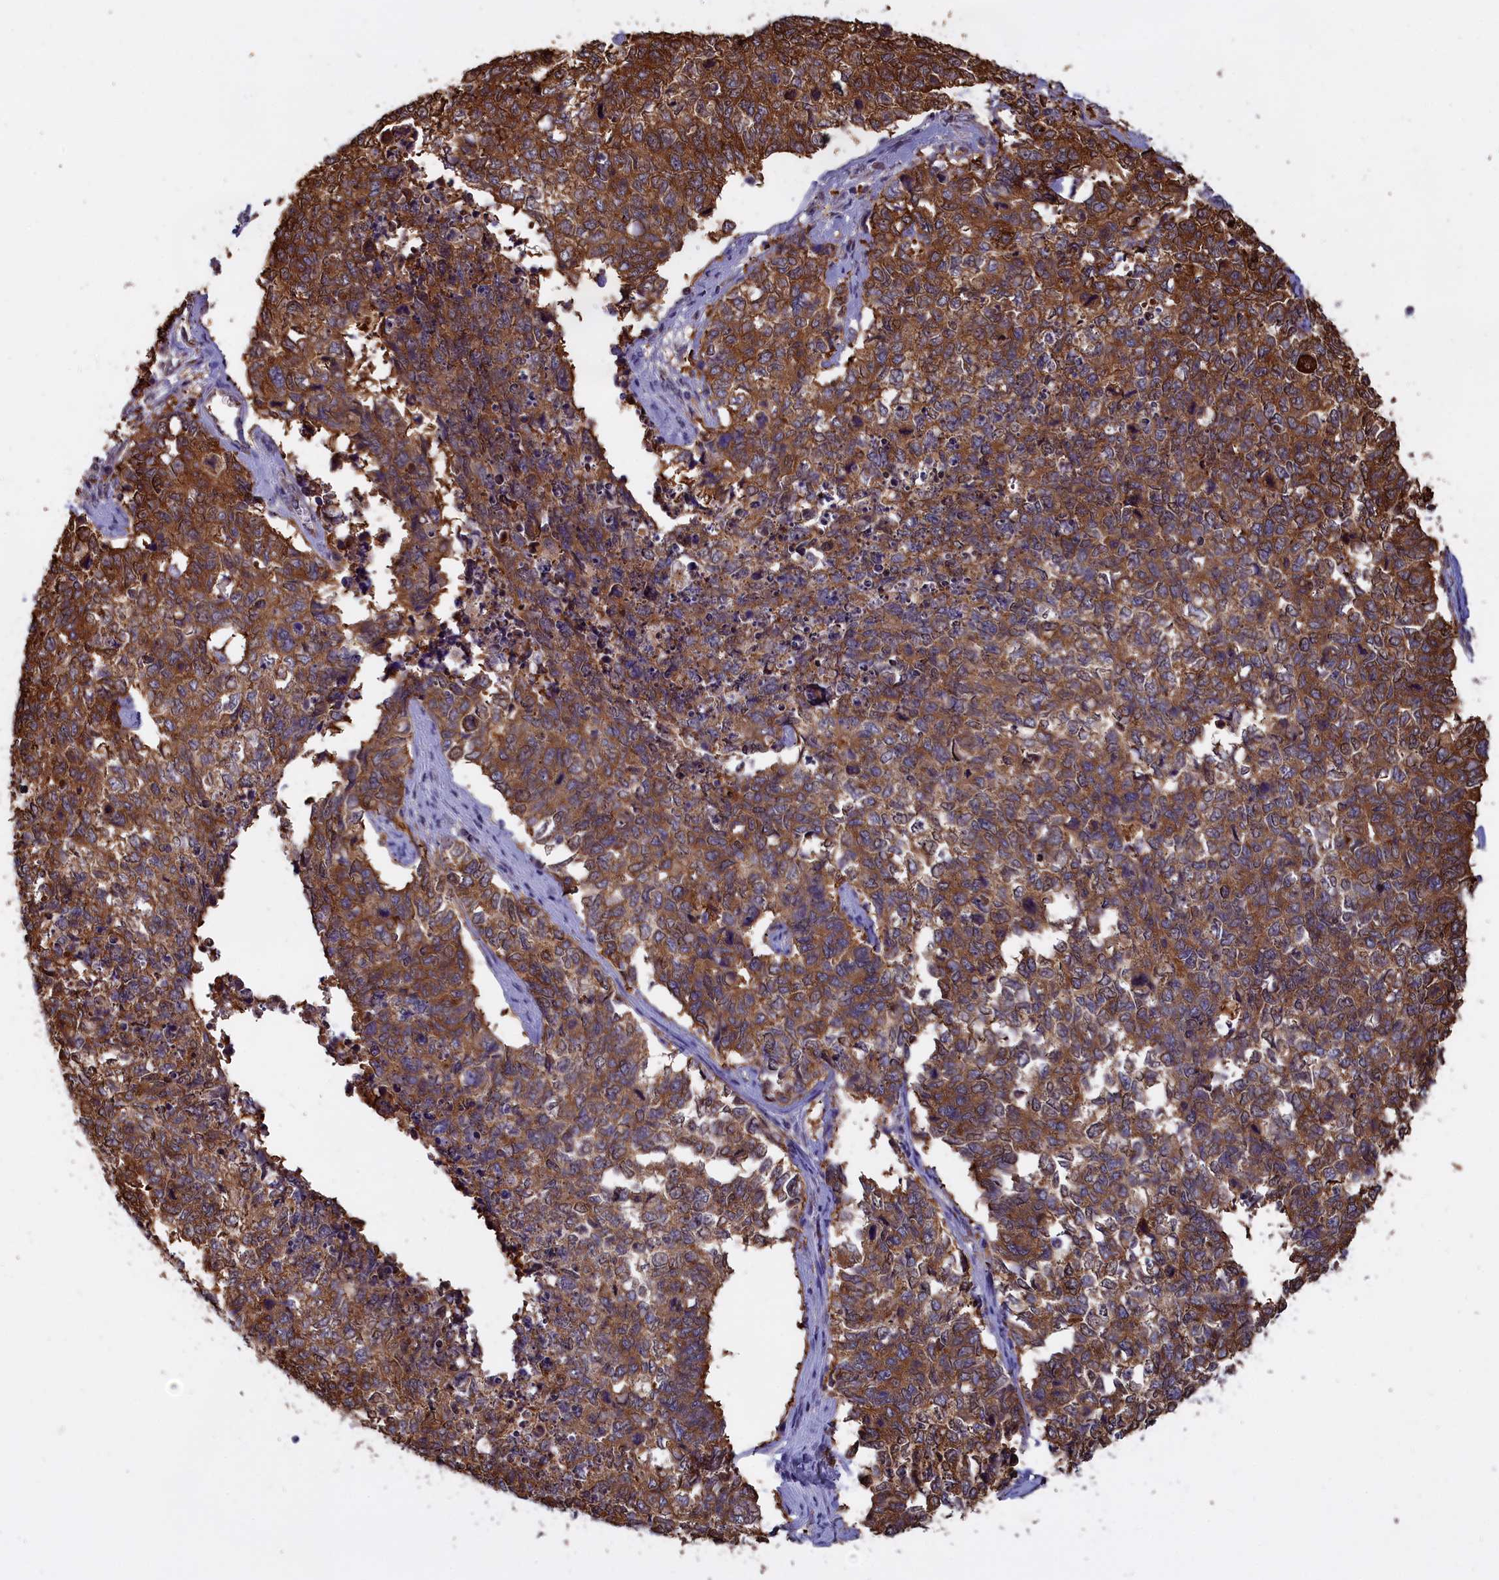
{"staining": {"intensity": "moderate", "quantity": ">75%", "location": "cytoplasmic/membranous,nuclear"}, "tissue": "cervical cancer", "cell_type": "Tumor cells", "image_type": "cancer", "snomed": [{"axis": "morphology", "description": "Squamous cell carcinoma, NOS"}, {"axis": "topography", "description": "Cervix"}], "caption": "IHC histopathology image of neoplastic tissue: cervical cancer (squamous cell carcinoma) stained using immunohistochemistry exhibits medium levels of moderate protein expression localized specifically in the cytoplasmic/membranous and nuclear of tumor cells, appearing as a cytoplasmic/membranous and nuclear brown color.", "gene": "ABCC8", "patient": {"sex": "female", "age": 63}}